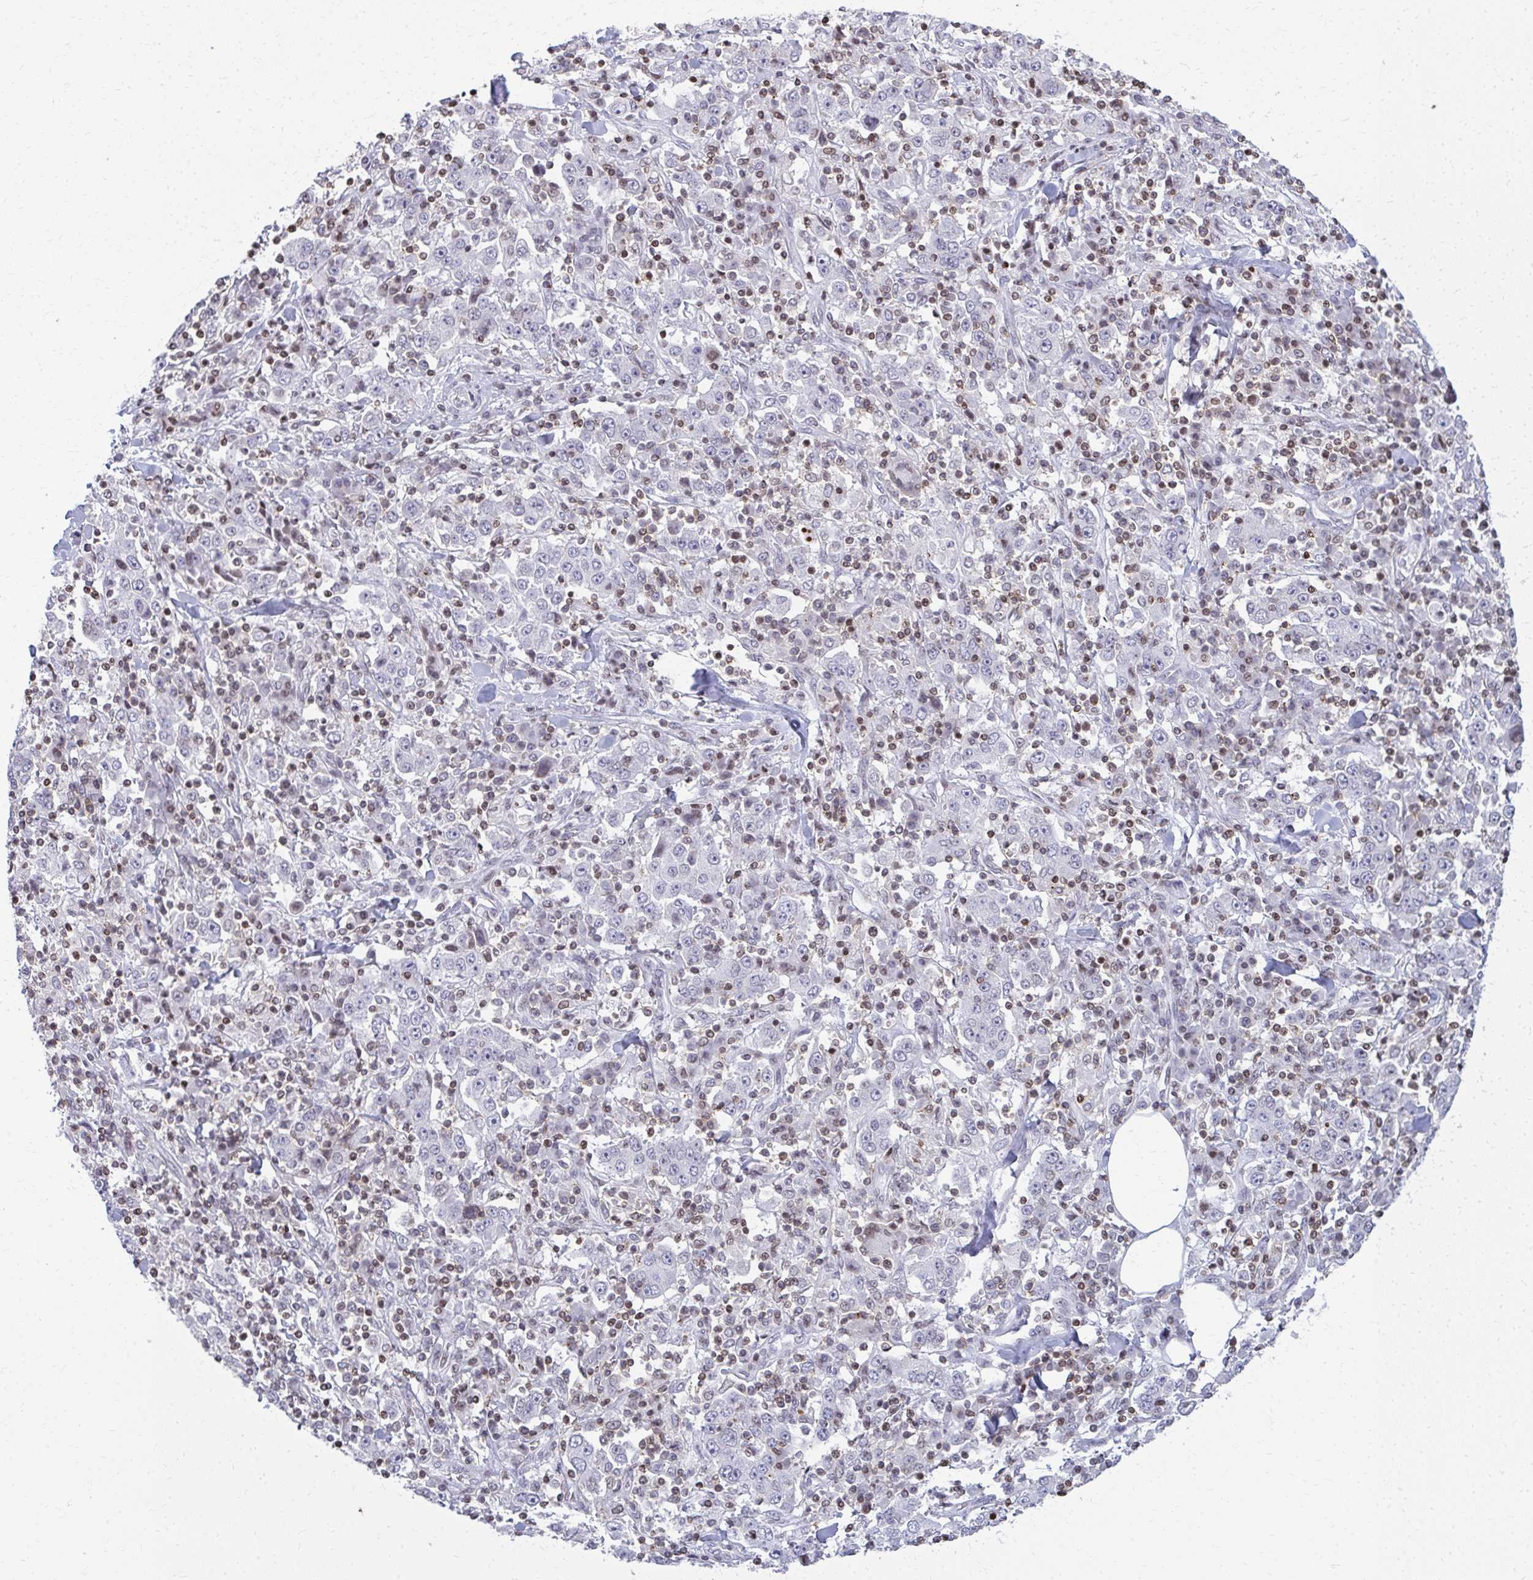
{"staining": {"intensity": "negative", "quantity": "none", "location": "none"}, "tissue": "stomach cancer", "cell_type": "Tumor cells", "image_type": "cancer", "snomed": [{"axis": "morphology", "description": "Normal tissue, NOS"}, {"axis": "morphology", "description": "Adenocarcinoma, NOS"}, {"axis": "topography", "description": "Stomach, upper"}, {"axis": "topography", "description": "Stomach"}], "caption": "An image of human adenocarcinoma (stomach) is negative for staining in tumor cells. (Stains: DAB (3,3'-diaminobenzidine) immunohistochemistry with hematoxylin counter stain, Microscopy: brightfield microscopy at high magnification).", "gene": "AP5M1", "patient": {"sex": "male", "age": 59}}